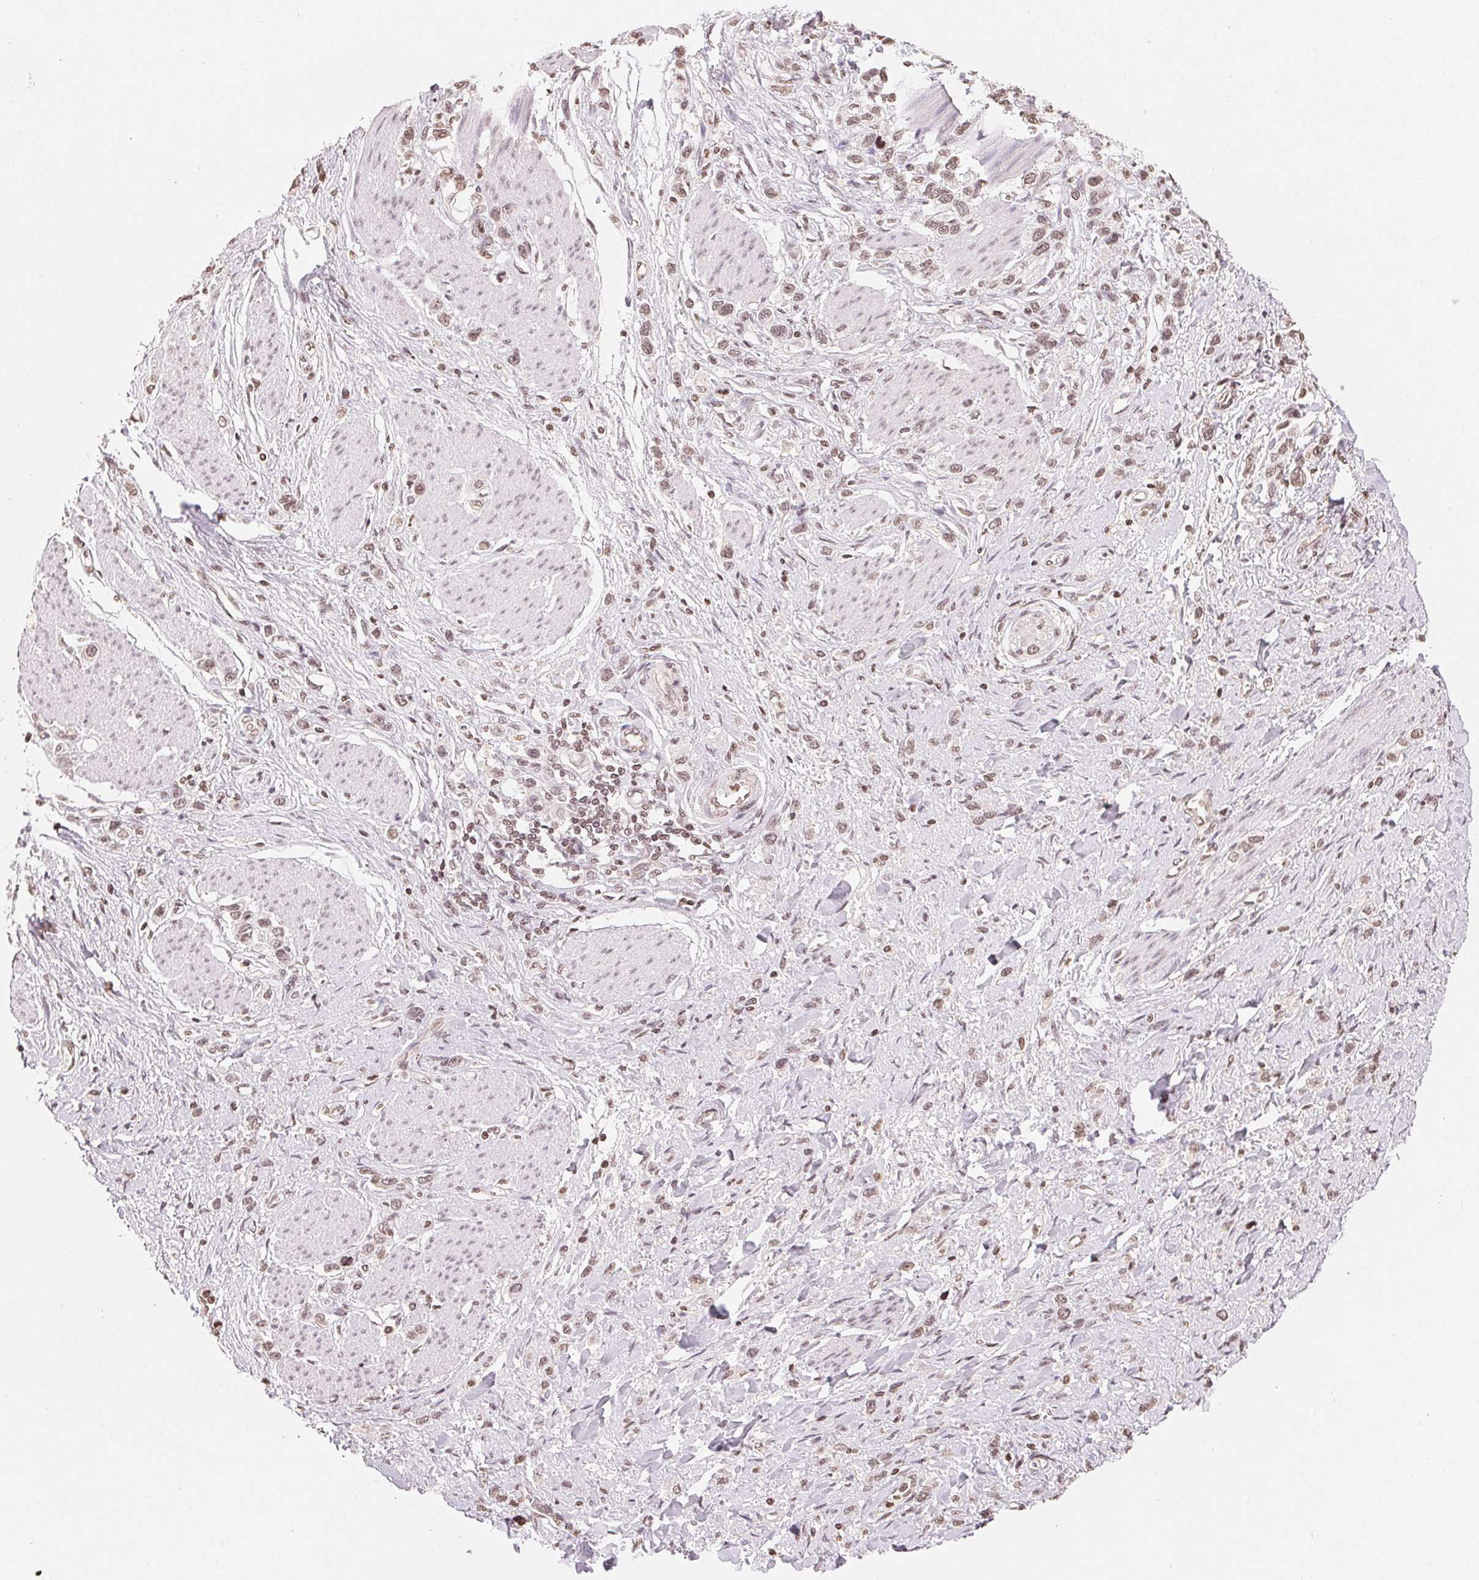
{"staining": {"intensity": "weak", "quantity": ">75%", "location": "nuclear"}, "tissue": "stomach cancer", "cell_type": "Tumor cells", "image_type": "cancer", "snomed": [{"axis": "morphology", "description": "Adenocarcinoma, NOS"}, {"axis": "topography", "description": "Stomach"}], "caption": "A low amount of weak nuclear positivity is seen in about >75% of tumor cells in stomach cancer tissue.", "gene": "TBP", "patient": {"sex": "female", "age": 65}}